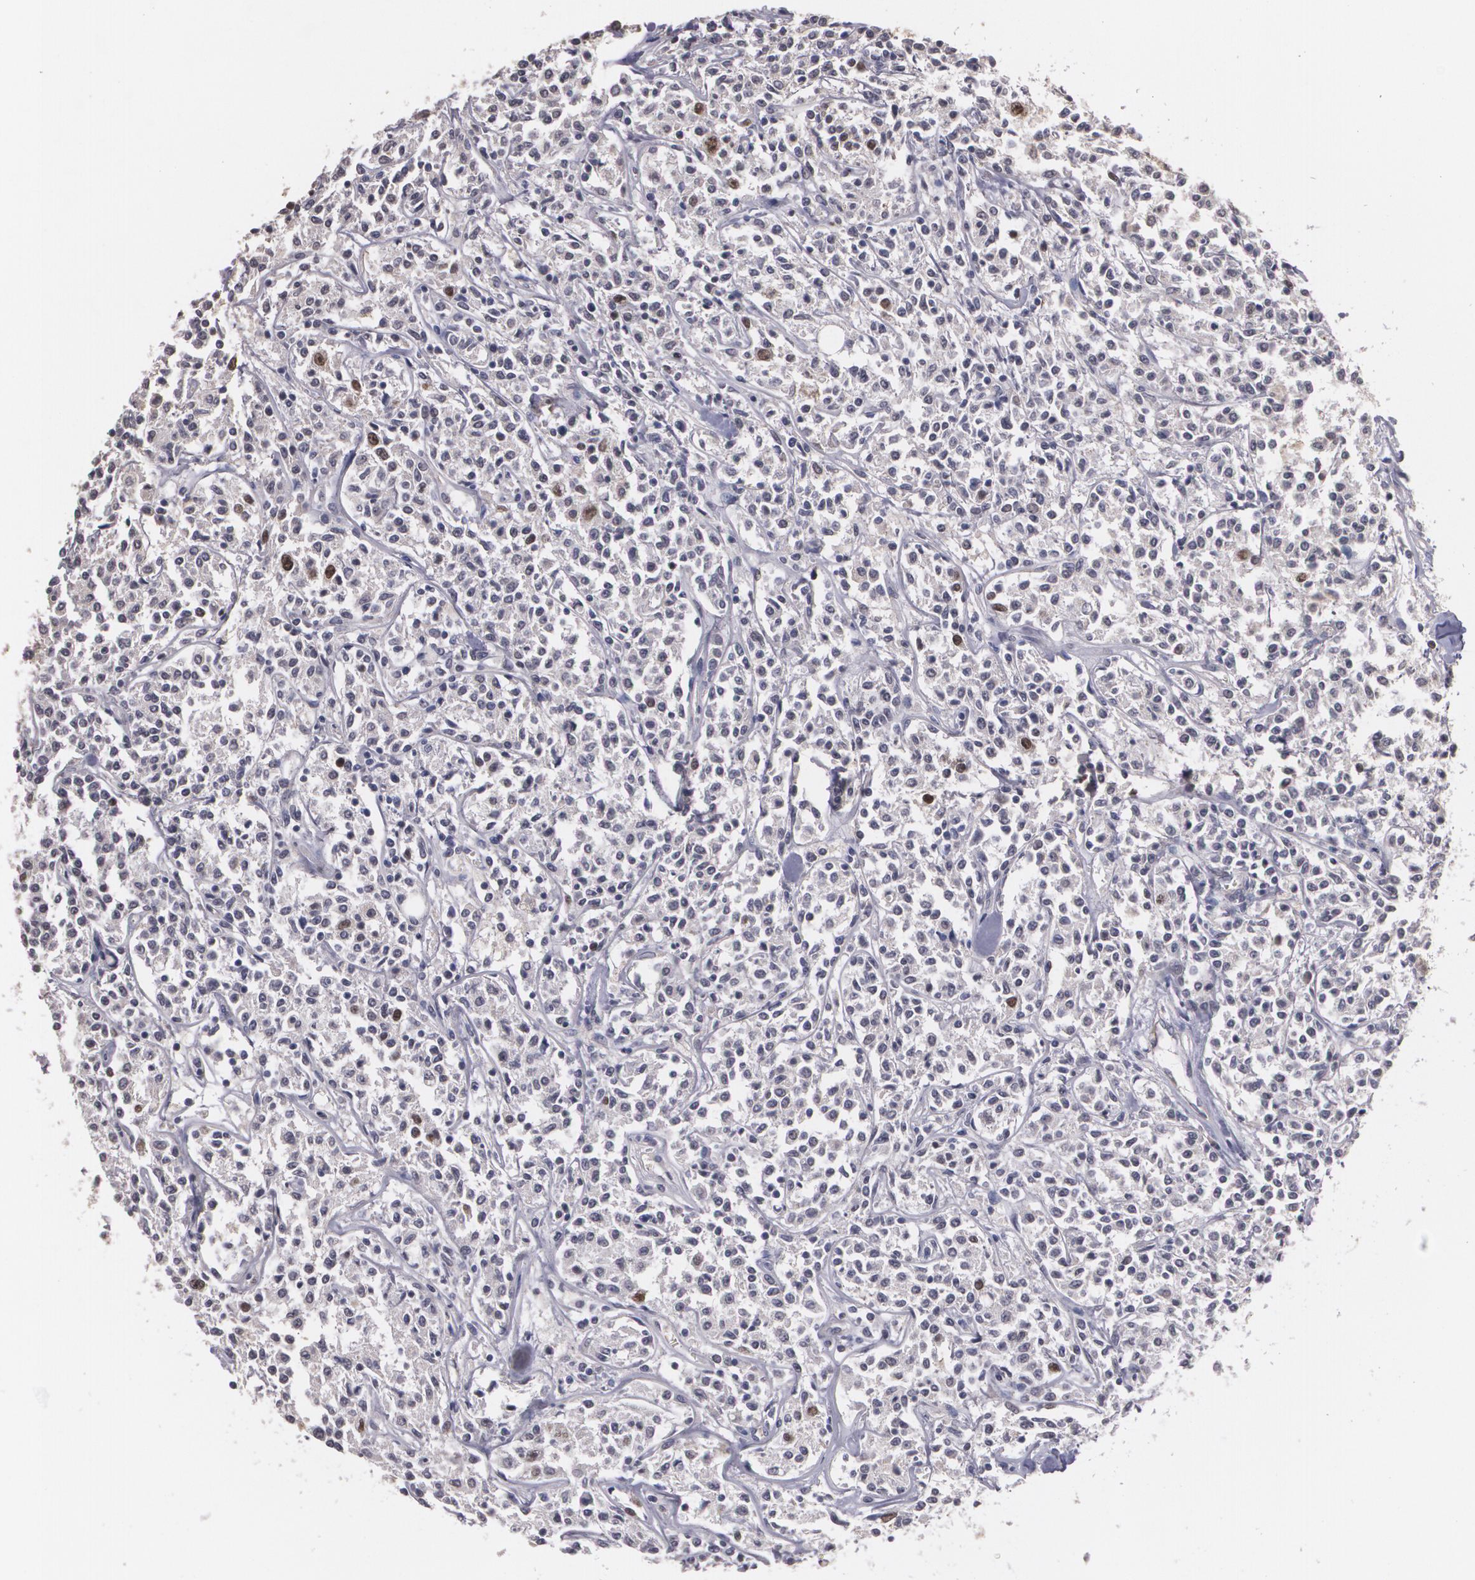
{"staining": {"intensity": "weak", "quantity": "<25%", "location": "nuclear"}, "tissue": "lymphoma", "cell_type": "Tumor cells", "image_type": "cancer", "snomed": [{"axis": "morphology", "description": "Malignant lymphoma, non-Hodgkin's type, Low grade"}, {"axis": "topography", "description": "Small intestine"}], "caption": "Micrograph shows no significant protein positivity in tumor cells of low-grade malignant lymphoma, non-Hodgkin's type.", "gene": "BRCA1", "patient": {"sex": "female", "age": 59}}